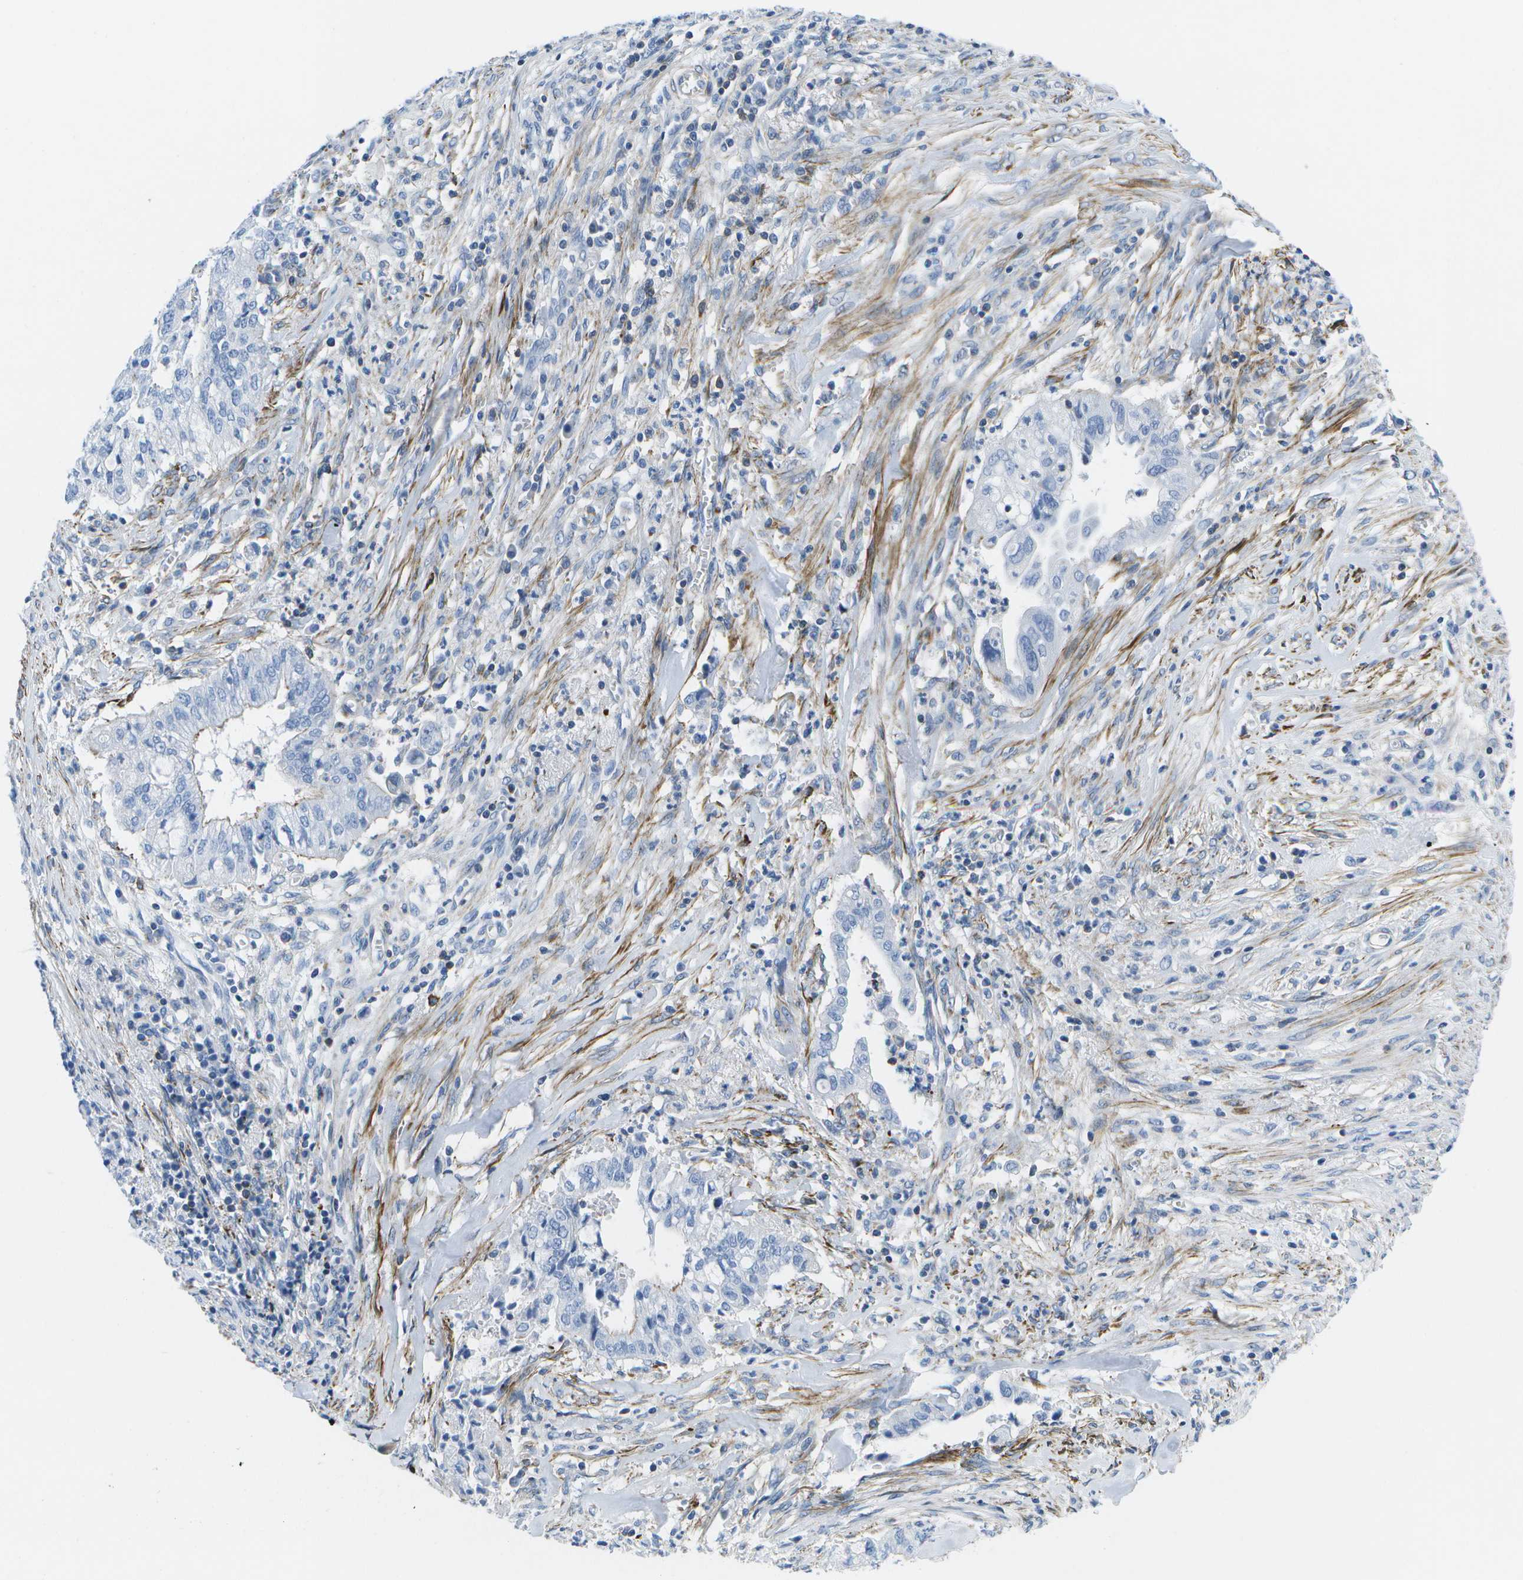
{"staining": {"intensity": "negative", "quantity": "none", "location": "none"}, "tissue": "cervical cancer", "cell_type": "Tumor cells", "image_type": "cancer", "snomed": [{"axis": "morphology", "description": "Adenocarcinoma, NOS"}, {"axis": "topography", "description": "Cervix"}], "caption": "A histopathology image of adenocarcinoma (cervical) stained for a protein displays no brown staining in tumor cells.", "gene": "ADGRG6", "patient": {"sex": "female", "age": 44}}